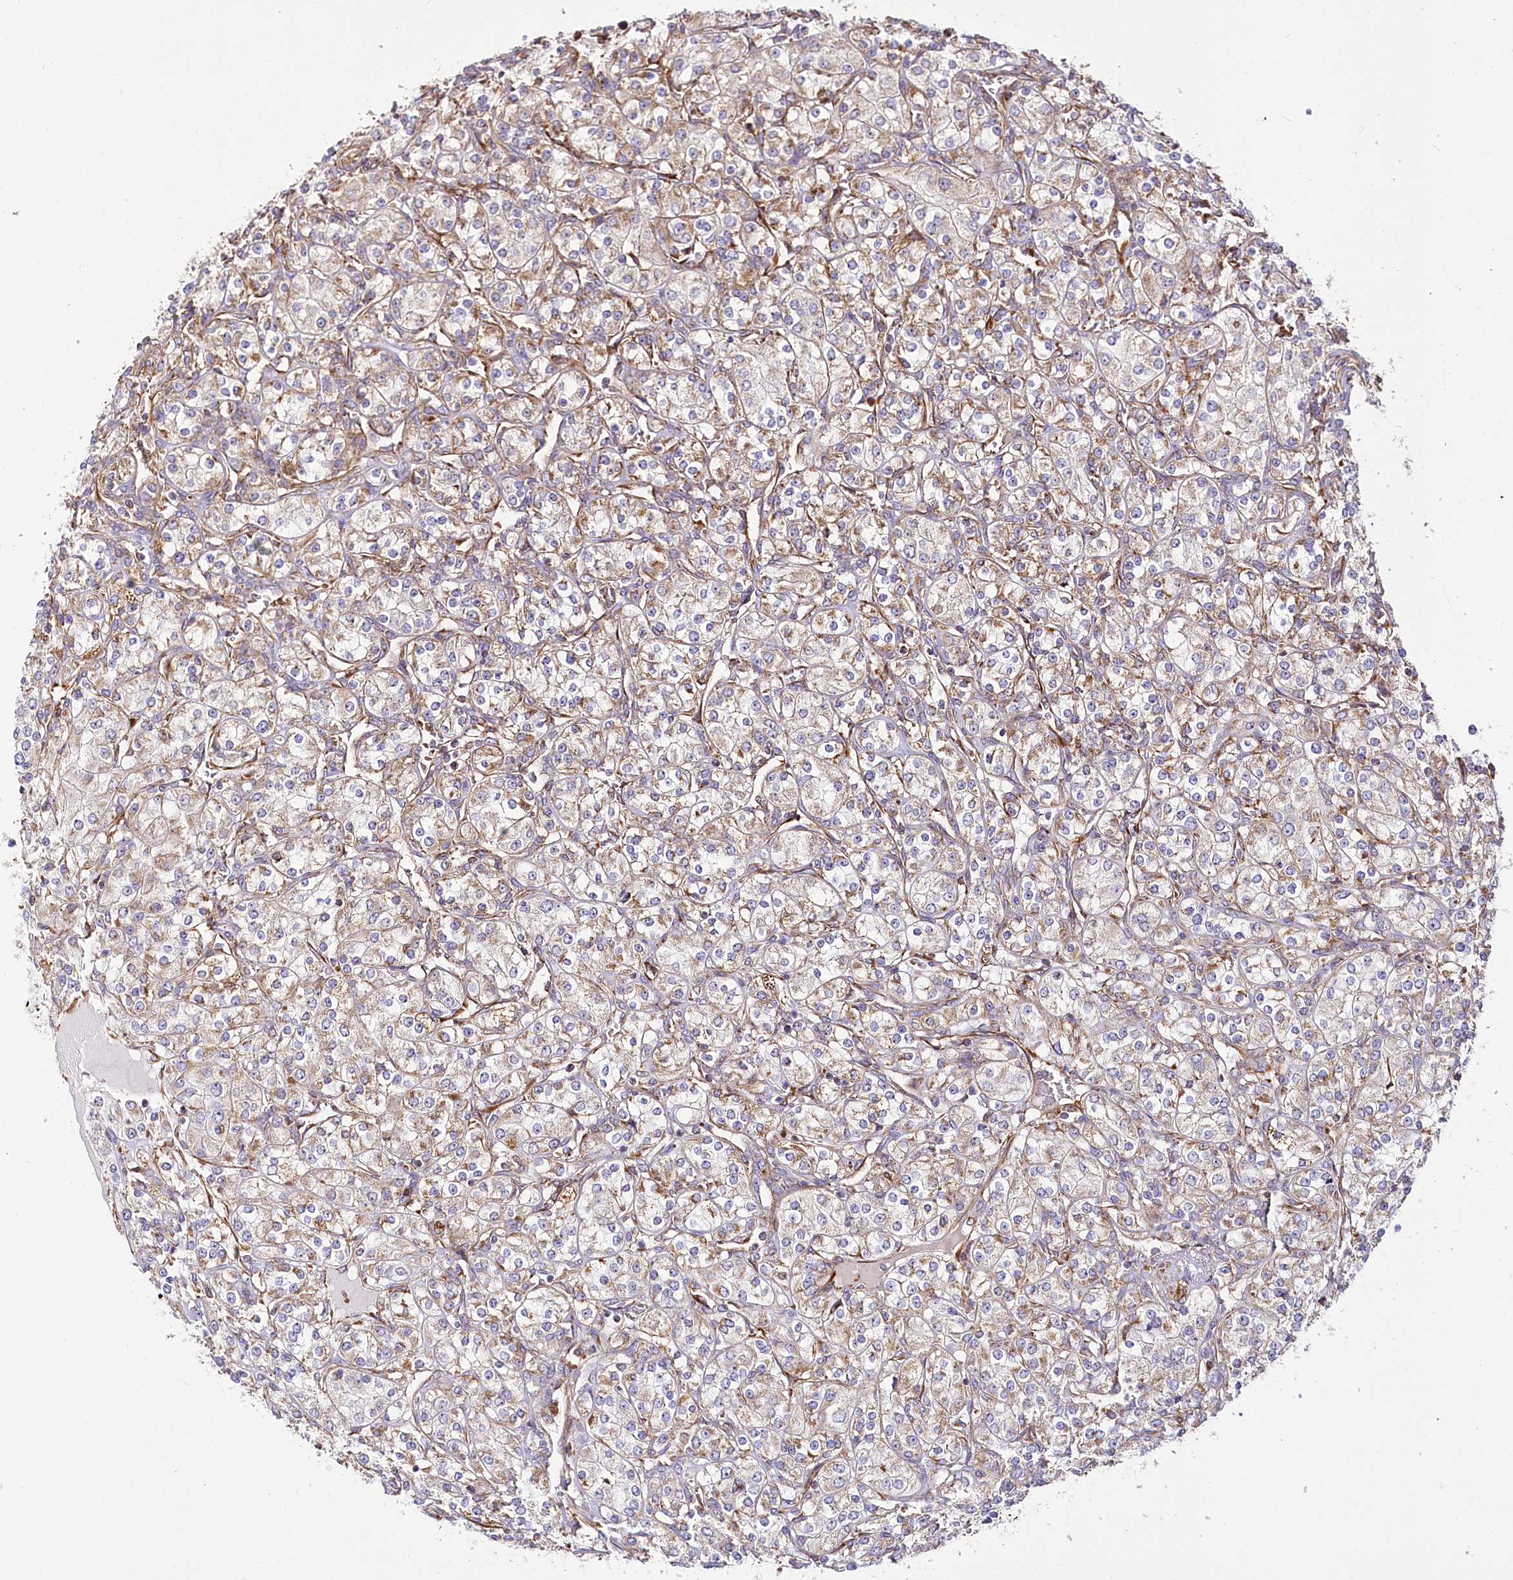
{"staining": {"intensity": "weak", "quantity": ">75%", "location": "cytoplasmic/membranous"}, "tissue": "renal cancer", "cell_type": "Tumor cells", "image_type": "cancer", "snomed": [{"axis": "morphology", "description": "Adenocarcinoma, NOS"}, {"axis": "topography", "description": "Kidney"}], "caption": "Immunohistochemical staining of human renal cancer displays weak cytoplasmic/membranous protein positivity in approximately >75% of tumor cells. The protein is shown in brown color, while the nuclei are stained blue.", "gene": "THUMPD3", "patient": {"sex": "male", "age": 77}}